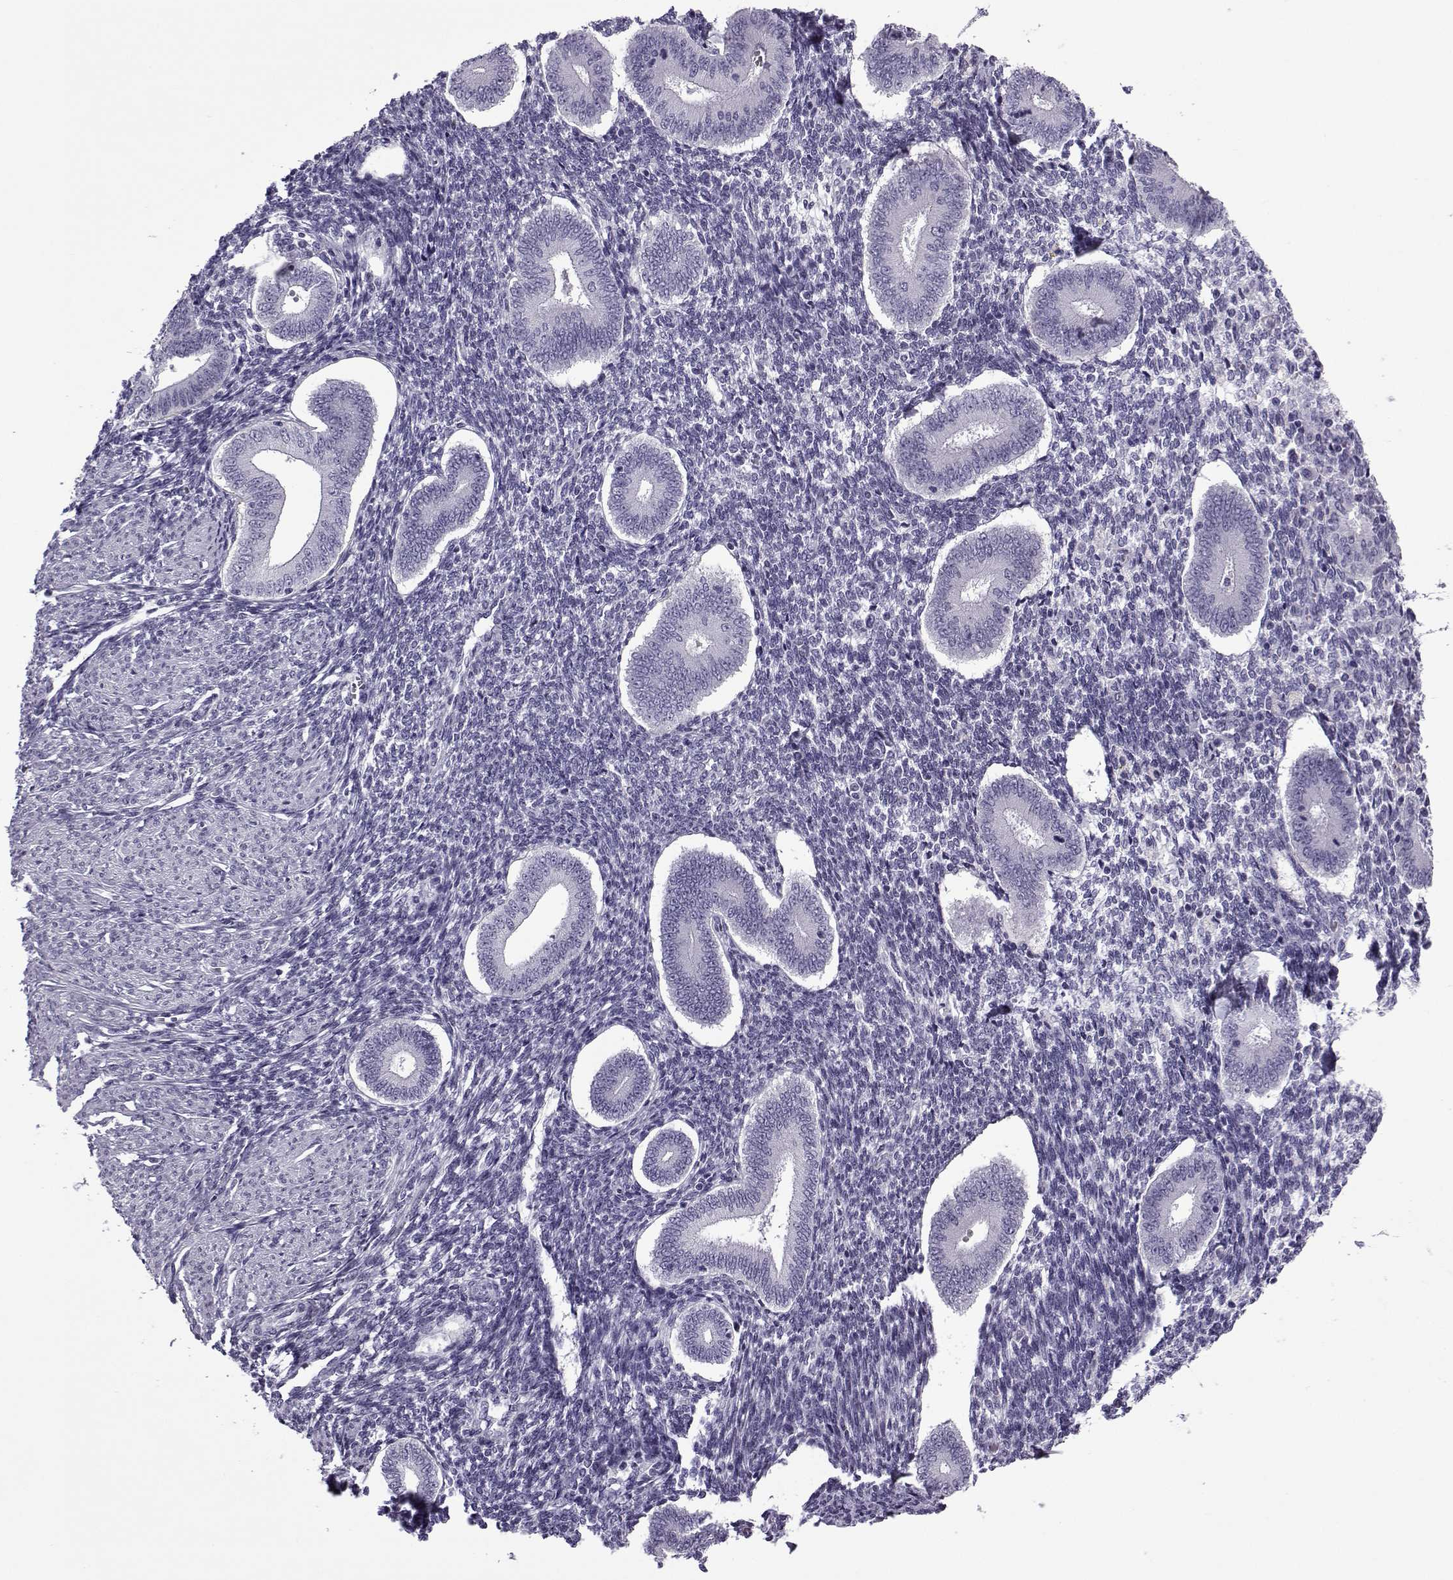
{"staining": {"intensity": "negative", "quantity": "none", "location": "none"}, "tissue": "endometrium", "cell_type": "Cells in endometrial stroma", "image_type": "normal", "snomed": [{"axis": "morphology", "description": "Normal tissue, NOS"}, {"axis": "topography", "description": "Endometrium"}], "caption": "An image of endometrium stained for a protein exhibits no brown staining in cells in endometrial stroma.", "gene": "OIP5", "patient": {"sex": "female", "age": 40}}